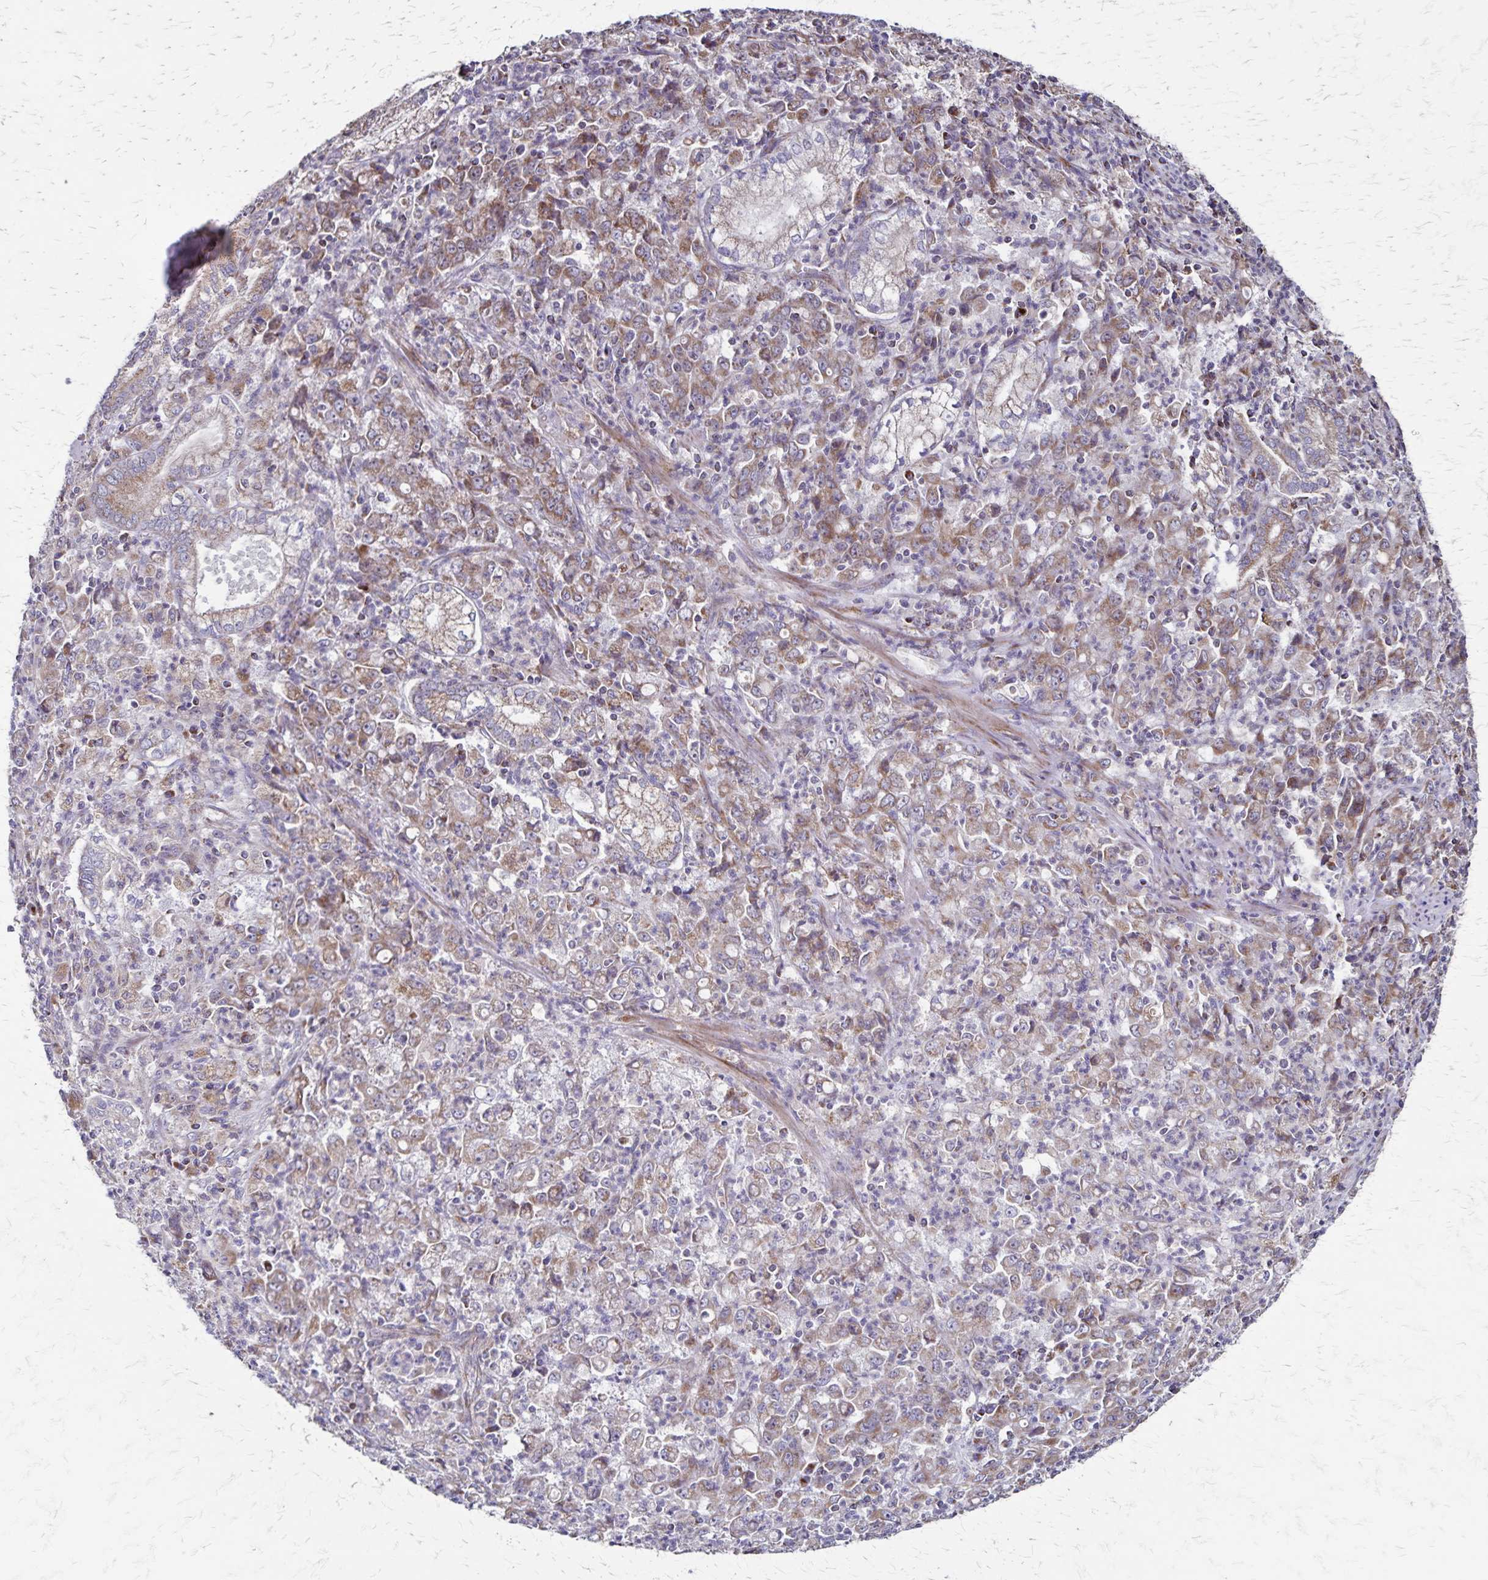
{"staining": {"intensity": "moderate", "quantity": "25%-75%", "location": "cytoplasmic/membranous"}, "tissue": "stomach cancer", "cell_type": "Tumor cells", "image_type": "cancer", "snomed": [{"axis": "morphology", "description": "Adenocarcinoma, NOS"}, {"axis": "topography", "description": "Stomach, lower"}], "caption": "Stomach adenocarcinoma tissue displays moderate cytoplasmic/membranous positivity in approximately 25%-75% of tumor cells", "gene": "NFS1", "patient": {"sex": "female", "age": 71}}